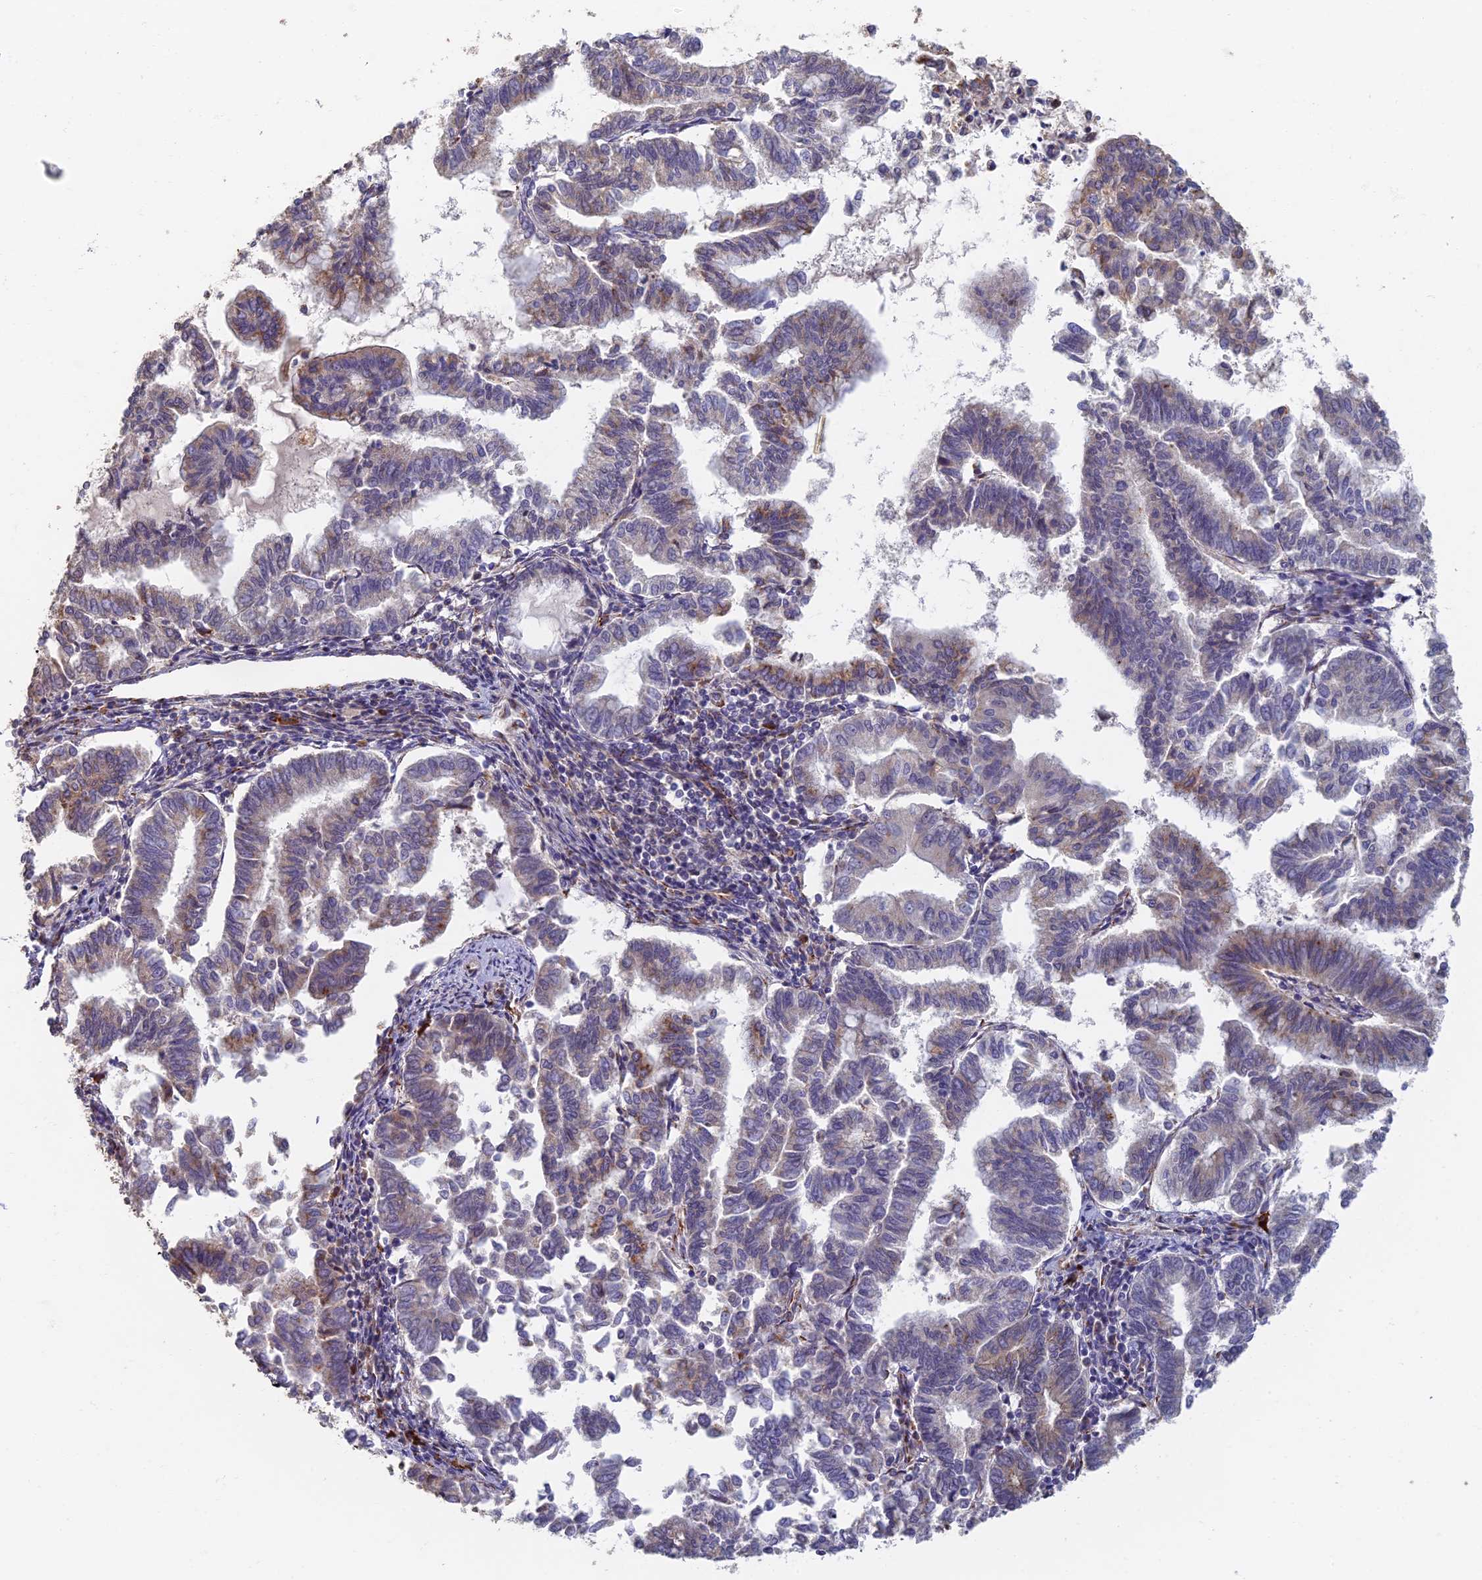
{"staining": {"intensity": "weak", "quantity": "<25%", "location": "cytoplasmic/membranous"}, "tissue": "endometrial cancer", "cell_type": "Tumor cells", "image_type": "cancer", "snomed": [{"axis": "morphology", "description": "Adenocarcinoma, NOS"}, {"axis": "topography", "description": "Endometrium"}], "caption": "Human endometrial adenocarcinoma stained for a protein using IHC shows no expression in tumor cells.", "gene": "GPATCH1", "patient": {"sex": "female", "age": 79}}